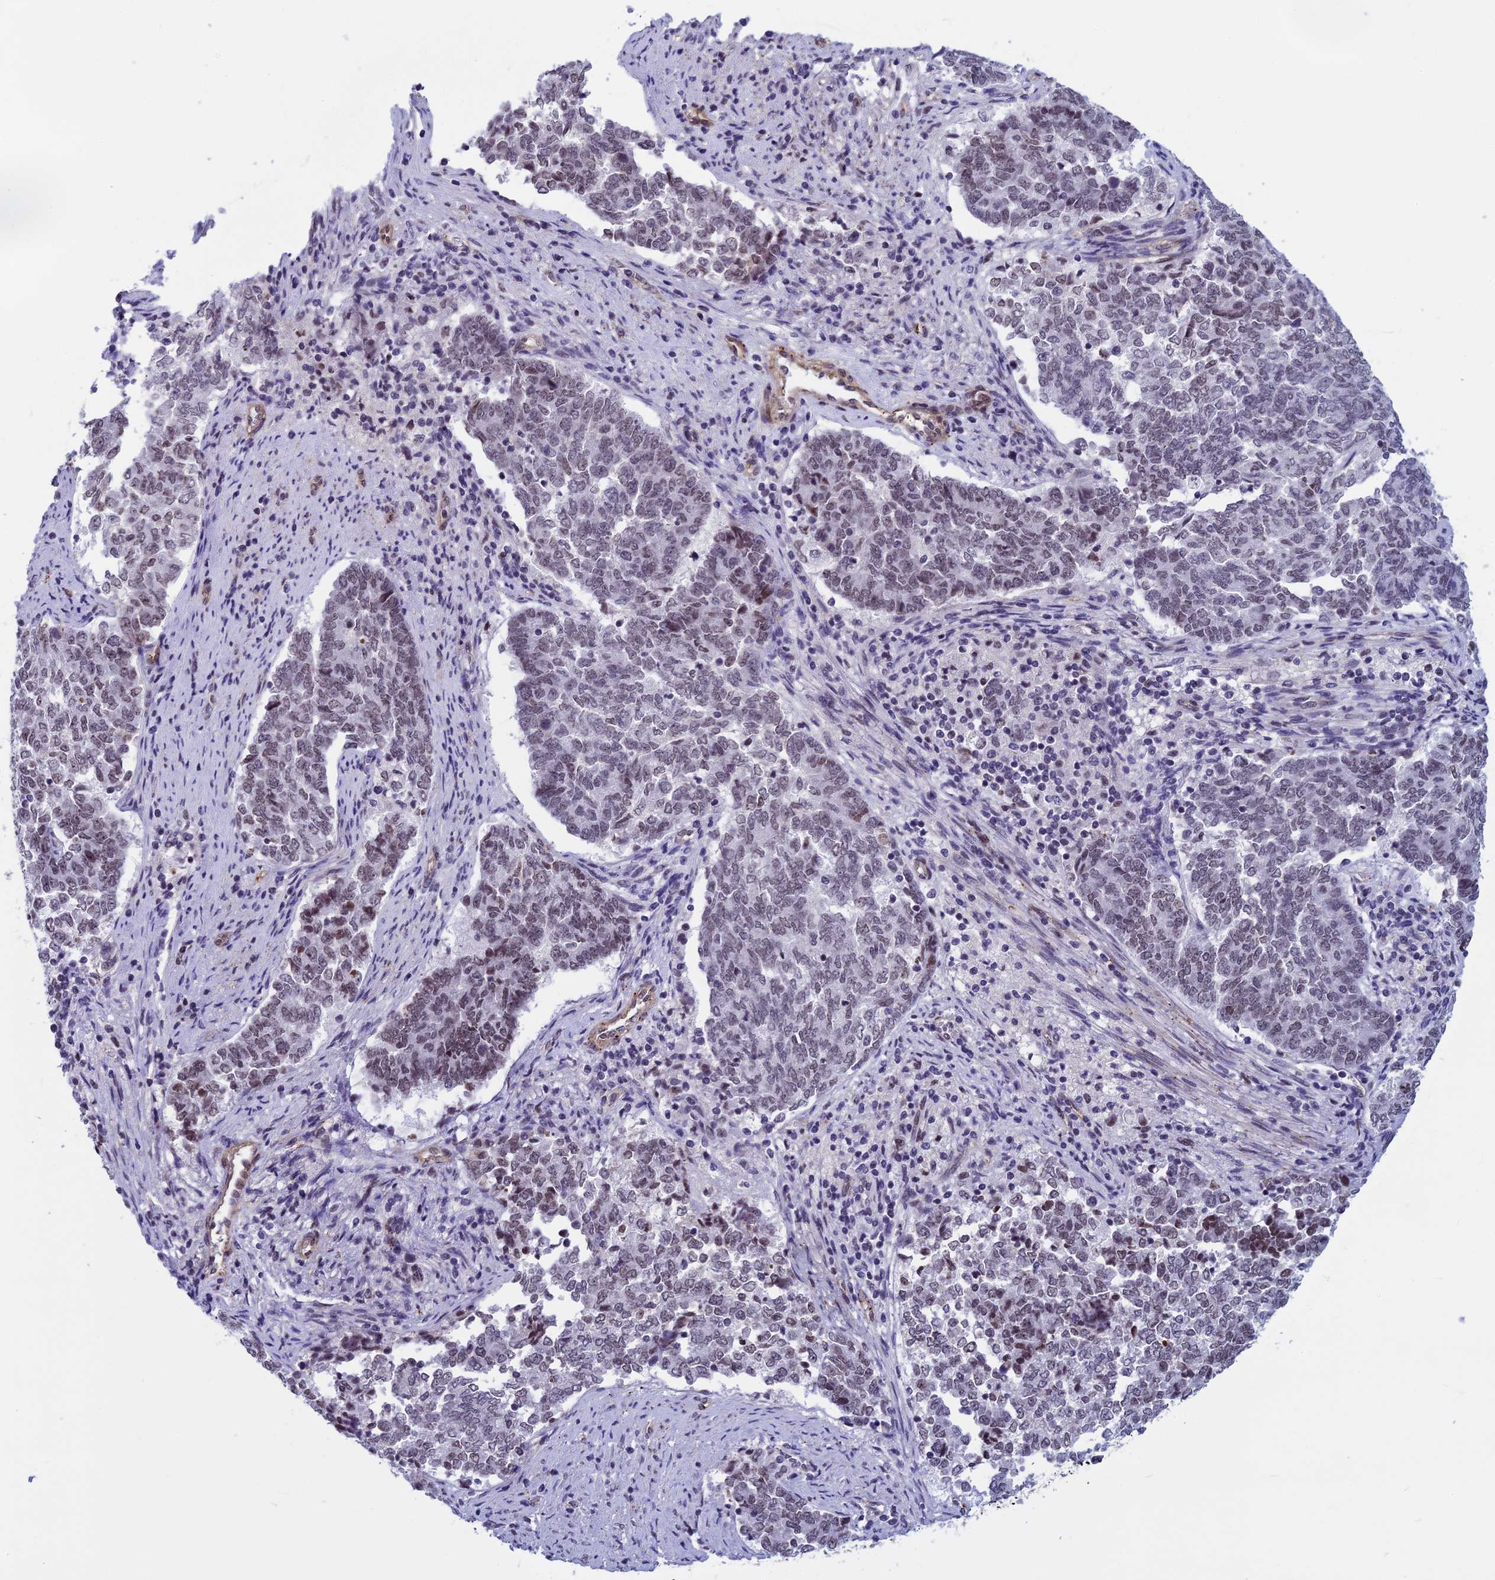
{"staining": {"intensity": "weak", "quantity": ">75%", "location": "nuclear"}, "tissue": "endometrial cancer", "cell_type": "Tumor cells", "image_type": "cancer", "snomed": [{"axis": "morphology", "description": "Adenocarcinoma, NOS"}, {"axis": "topography", "description": "Endometrium"}], "caption": "A low amount of weak nuclear expression is identified in approximately >75% of tumor cells in adenocarcinoma (endometrial) tissue. (DAB (3,3'-diaminobenzidine) IHC with brightfield microscopy, high magnification).", "gene": "NIPBL", "patient": {"sex": "female", "age": 80}}